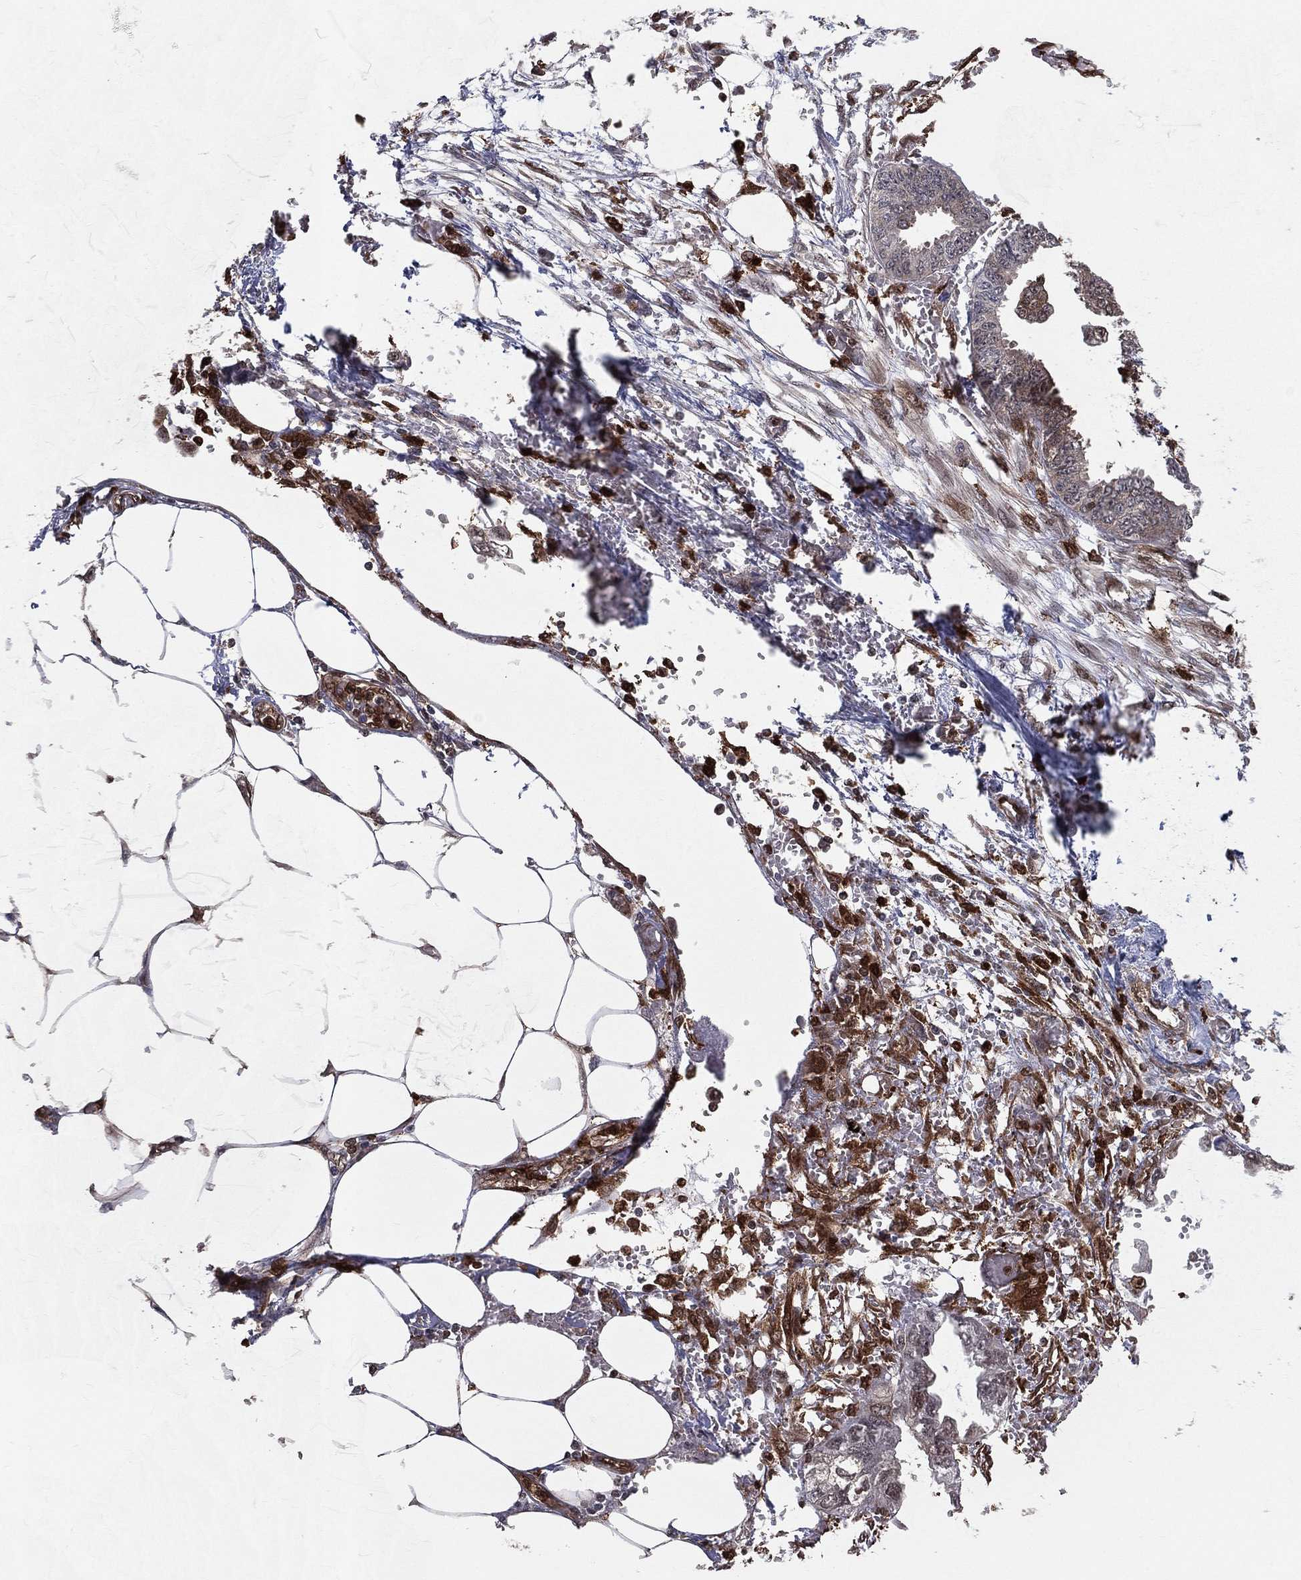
{"staining": {"intensity": "negative", "quantity": "none", "location": "none"}, "tissue": "endometrial cancer", "cell_type": "Tumor cells", "image_type": "cancer", "snomed": [{"axis": "morphology", "description": "Adenocarcinoma, NOS"}, {"axis": "morphology", "description": "Adenocarcinoma, metastatic, NOS"}, {"axis": "topography", "description": "Adipose tissue"}, {"axis": "topography", "description": "Endometrium"}], "caption": "This image is of endometrial cancer (metastatic adenocarcinoma) stained with immunohistochemistry (IHC) to label a protein in brown with the nuclei are counter-stained blue. There is no staining in tumor cells.", "gene": "ENO1", "patient": {"sex": "female", "age": 67}}